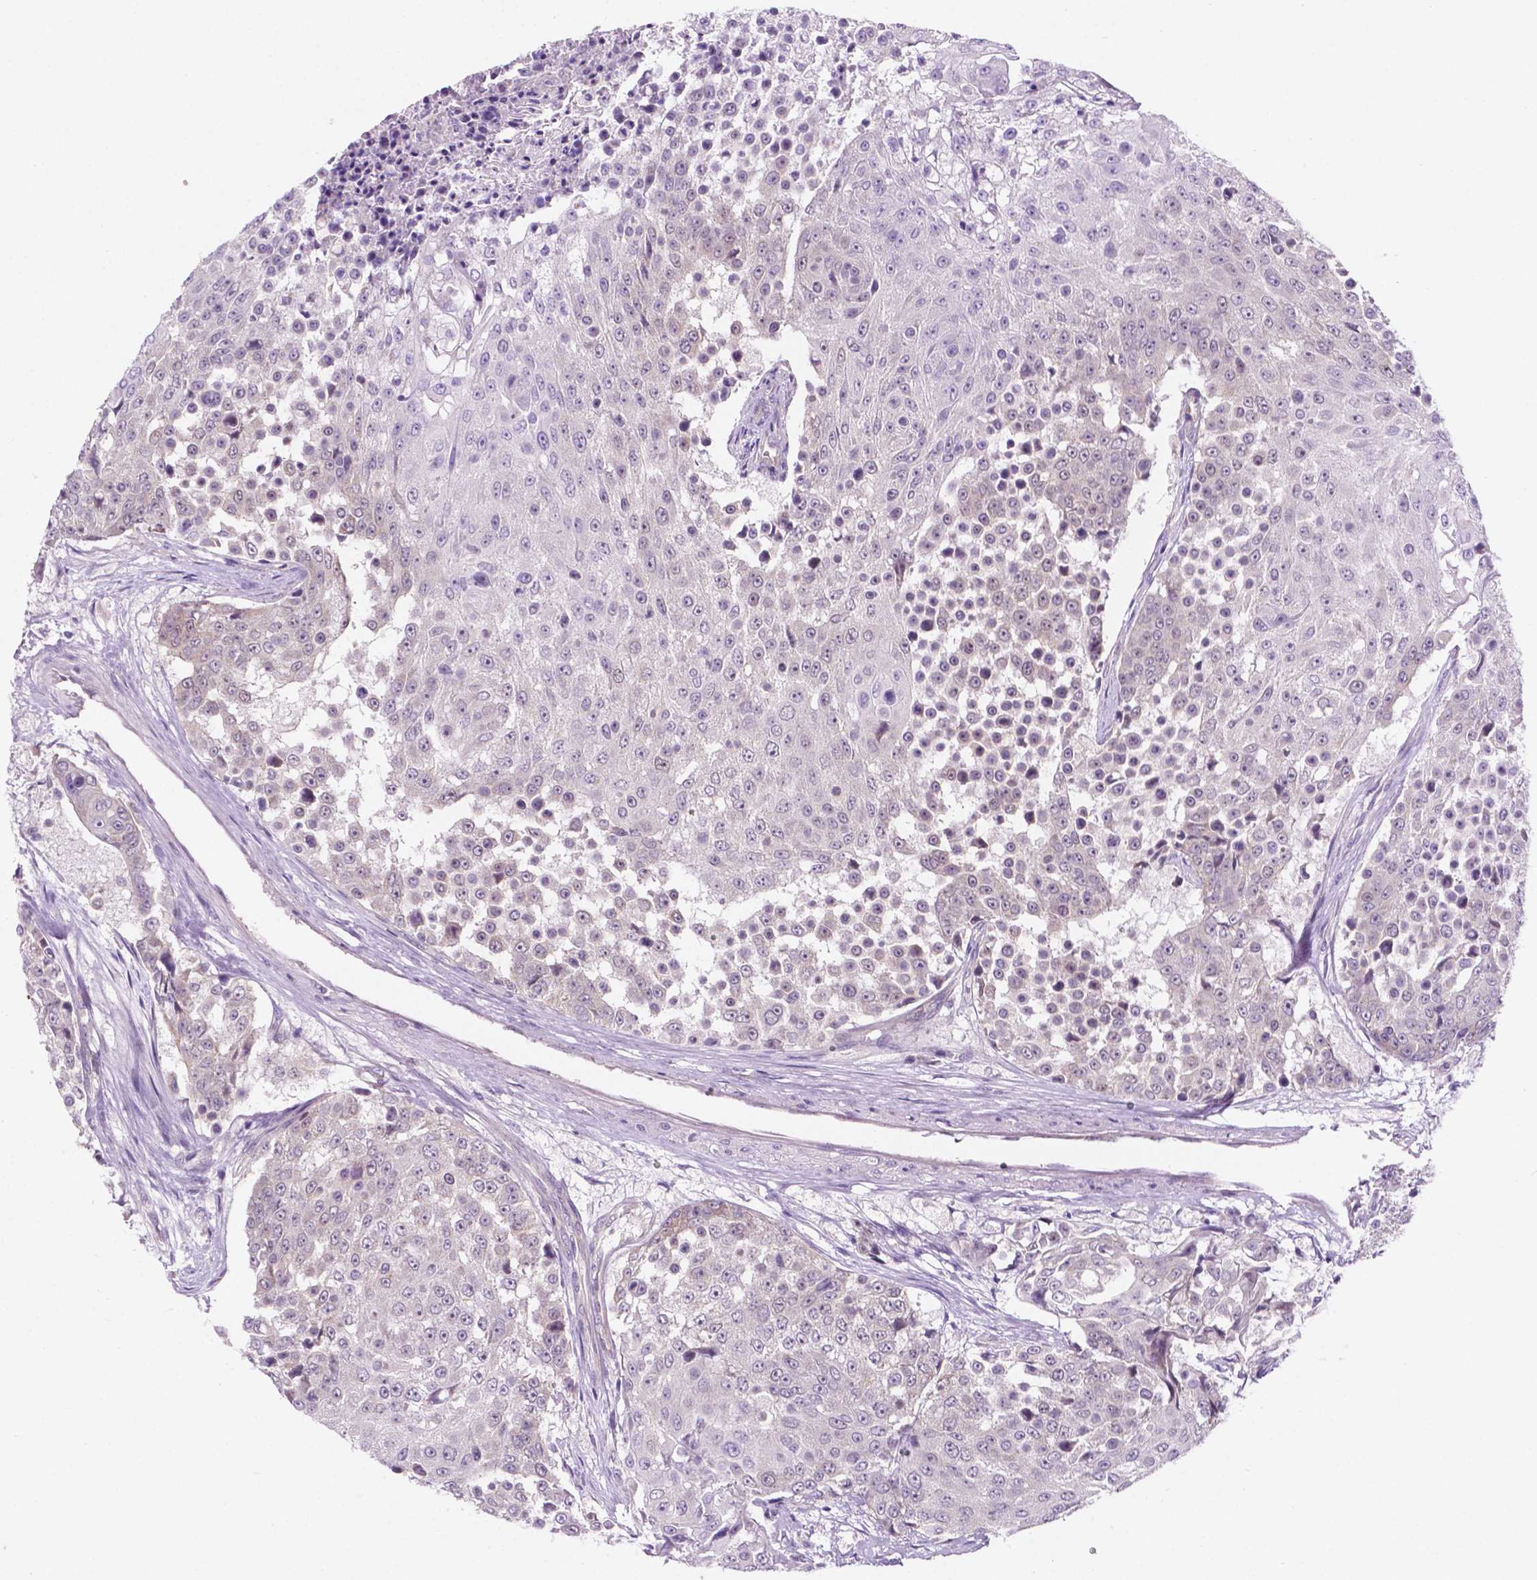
{"staining": {"intensity": "negative", "quantity": "none", "location": "none"}, "tissue": "urothelial cancer", "cell_type": "Tumor cells", "image_type": "cancer", "snomed": [{"axis": "morphology", "description": "Urothelial carcinoma, High grade"}, {"axis": "topography", "description": "Urinary bladder"}], "caption": "A high-resolution photomicrograph shows IHC staining of high-grade urothelial carcinoma, which reveals no significant staining in tumor cells.", "gene": "FAM50B", "patient": {"sex": "female", "age": 63}}